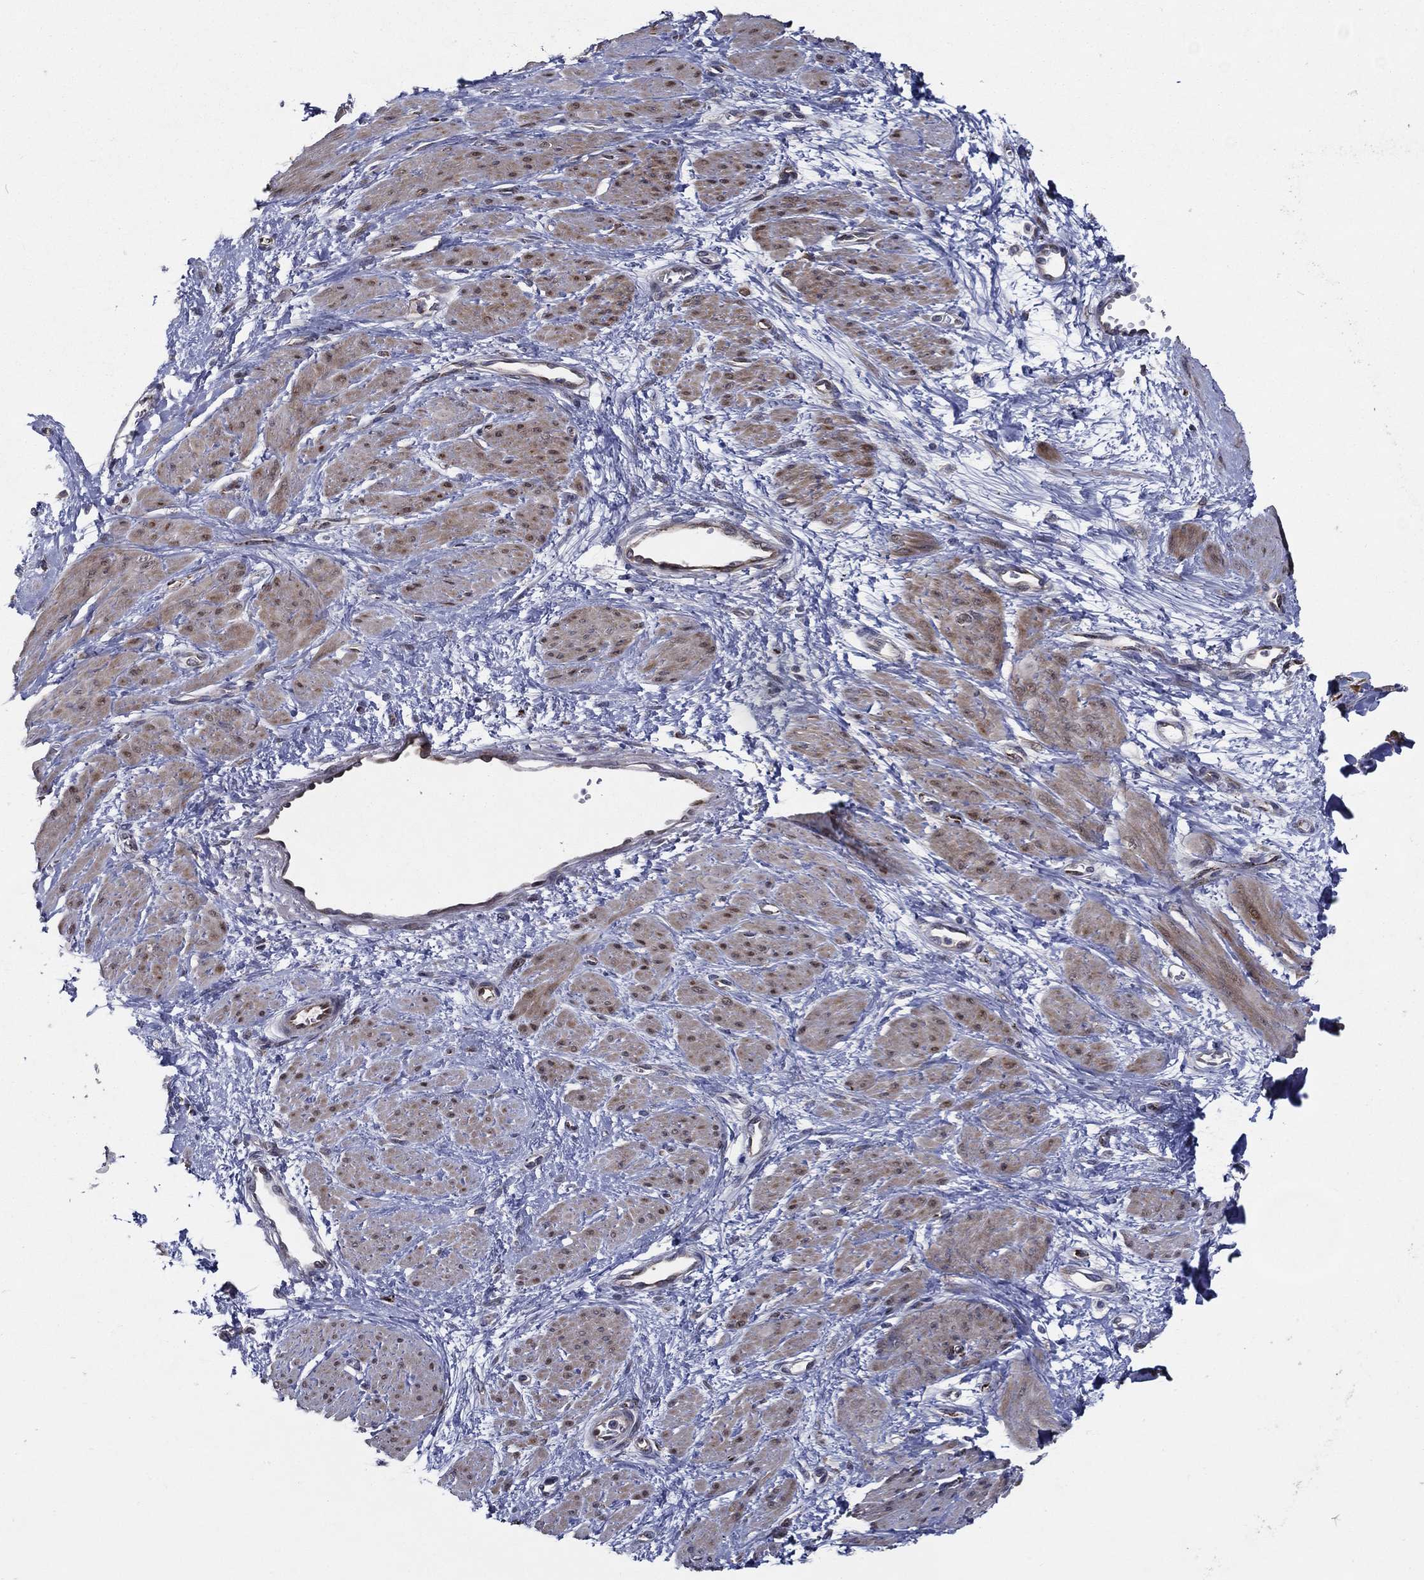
{"staining": {"intensity": "moderate", "quantity": "<25%", "location": "cytoplasmic/membranous,nuclear"}, "tissue": "smooth muscle", "cell_type": "Smooth muscle cells", "image_type": "normal", "snomed": [{"axis": "morphology", "description": "Normal tissue, NOS"}, {"axis": "topography", "description": "Smooth muscle"}, {"axis": "topography", "description": "Uterus"}], "caption": "This histopathology image demonstrates immunohistochemistry (IHC) staining of unremarkable smooth muscle, with low moderate cytoplasmic/membranous,nuclear positivity in about <25% of smooth muscle cells.", "gene": "ARHGAP11A", "patient": {"sex": "female", "age": 39}}